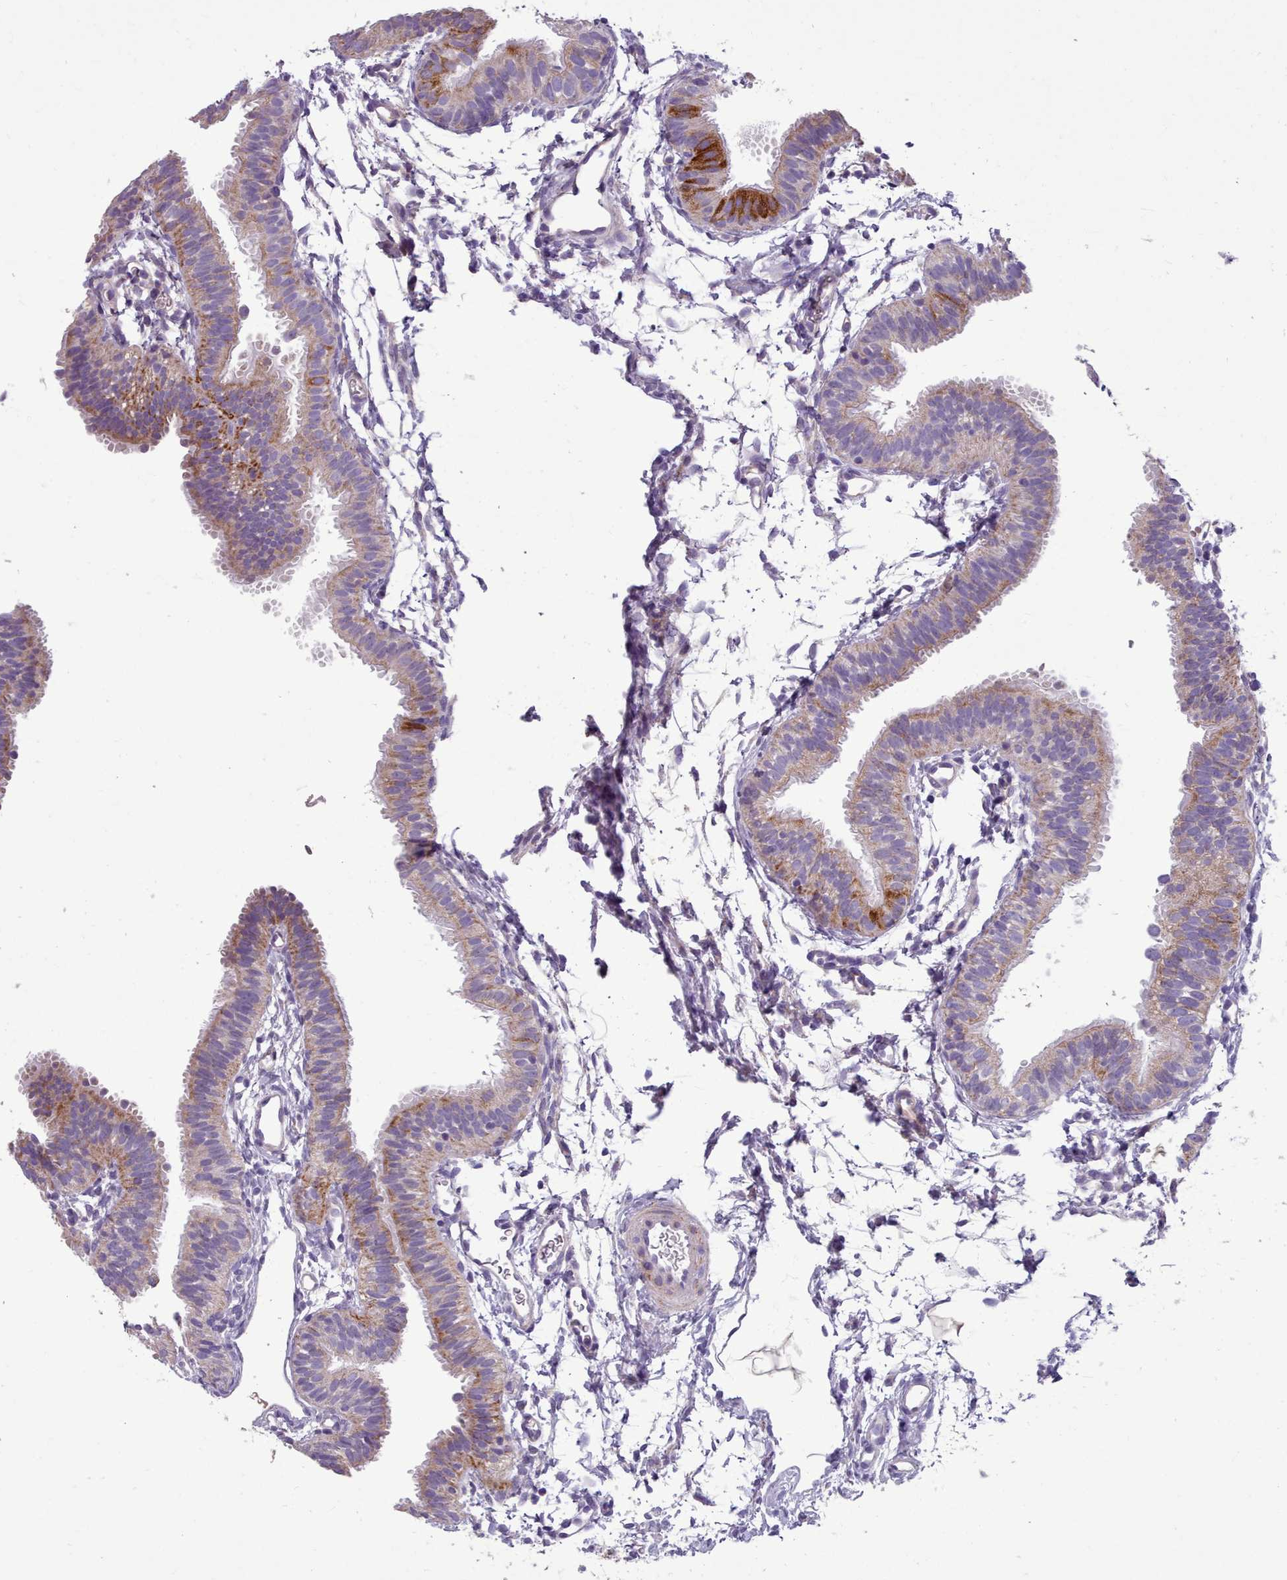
{"staining": {"intensity": "moderate", "quantity": "25%-75%", "location": "cytoplasmic/membranous"}, "tissue": "fallopian tube", "cell_type": "Glandular cells", "image_type": "normal", "snomed": [{"axis": "morphology", "description": "Normal tissue, NOS"}, {"axis": "topography", "description": "Fallopian tube"}], "caption": "Immunohistochemical staining of benign human fallopian tube displays moderate cytoplasmic/membranous protein staining in approximately 25%-75% of glandular cells. The staining was performed using DAB to visualize the protein expression in brown, while the nuclei were stained in blue with hematoxylin (Magnification: 20x).", "gene": "FKBP10", "patient": {"sex": "female", "age": 35}}